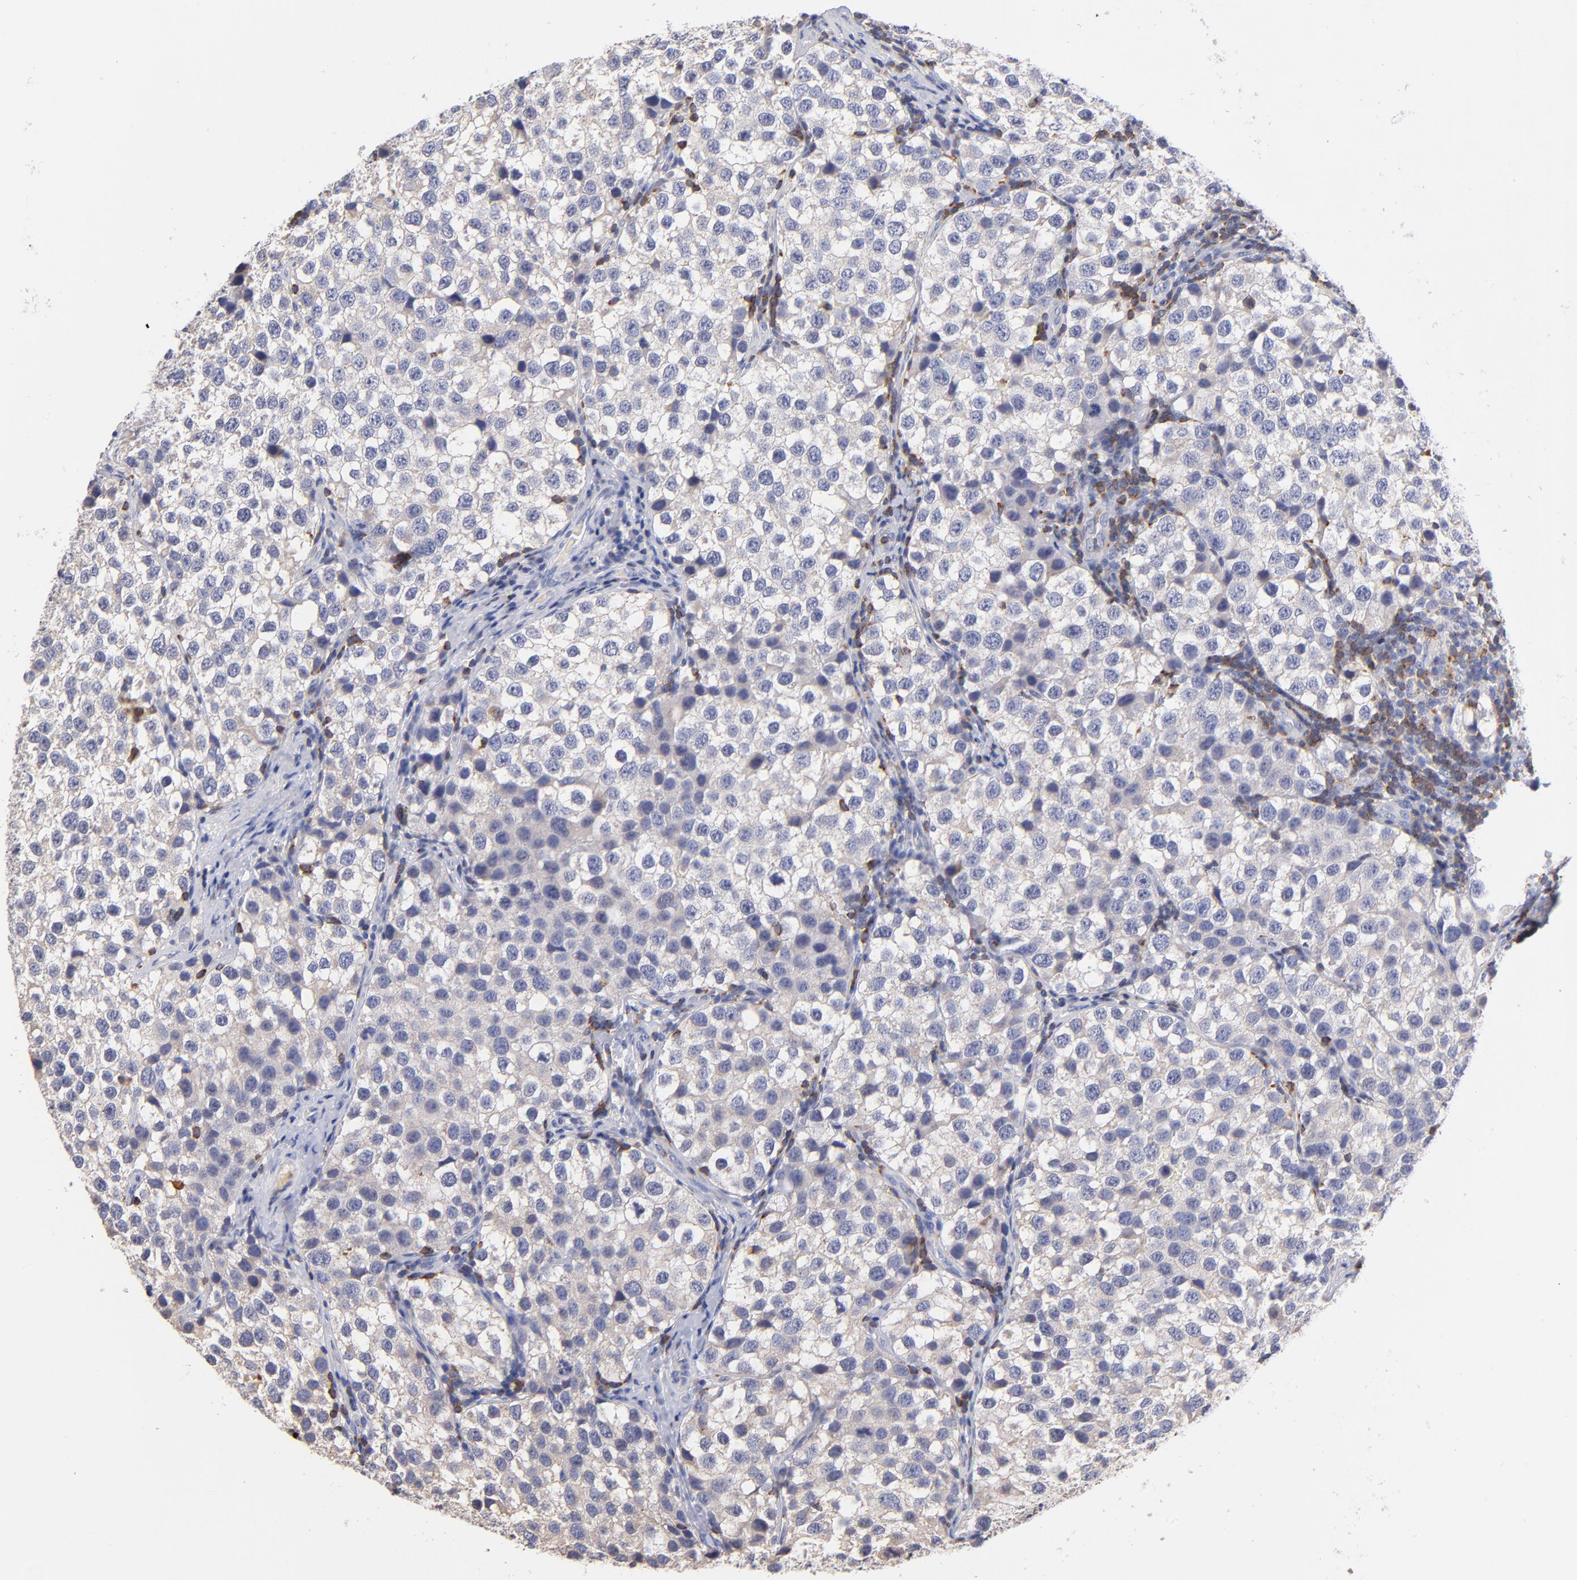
{"staining": {"intensity": "negative", "quantity": "none", "location": "none"}, "tissue": "testis cancer", "cell_type": "Tumor cells", "image_type": "cancer", "snomed": [{"axis": "morphology", "description": "Seminoma, NOS"}, {"axis": "topography", "description": "Testis"}], "caption": "This is an immunohistochemistry (IHC) histopathology image of testis cancer. There is no staining in tumor cells.", "gene": "KREMEN2", "patient": {"sex": "male", "age": 39}}